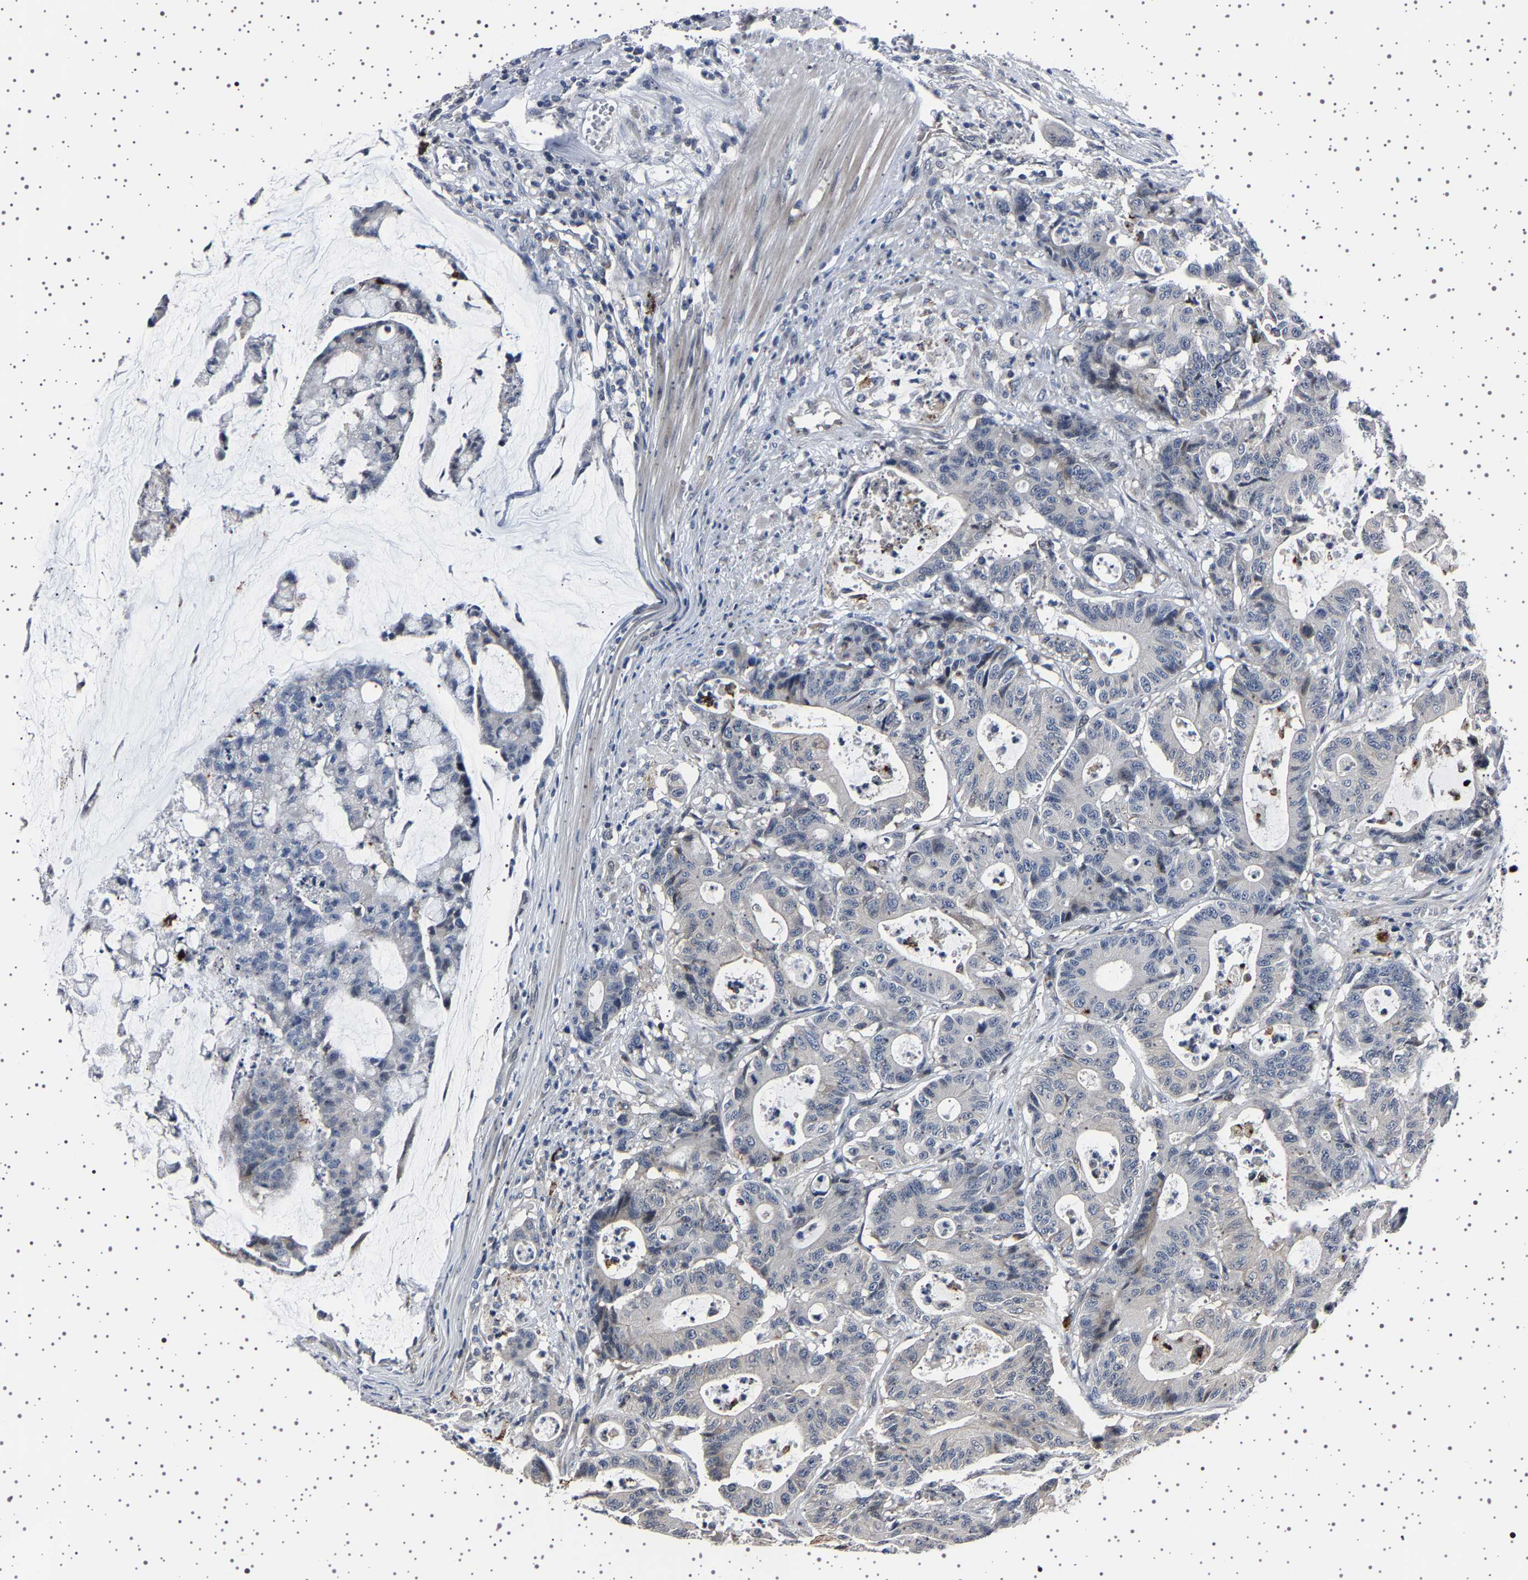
{"staining": {"intensity": "negative", "quantity": "none", "location": "none"}, "tissue": "colorectal cancer", "cell_type": "Tumor cells", "image_type": "cancer", "snomed": [{"axis": "morphology", "description": "Adenocarcinoma, NOS"}, {"axis": "topography", "description": "Colon"}], "caption": "An image of colorectal cancer stained for a protein displays no brown staining in tumor cells.", "gene": "IL10RB", "patient": {"sex": "female", "age": 84}}